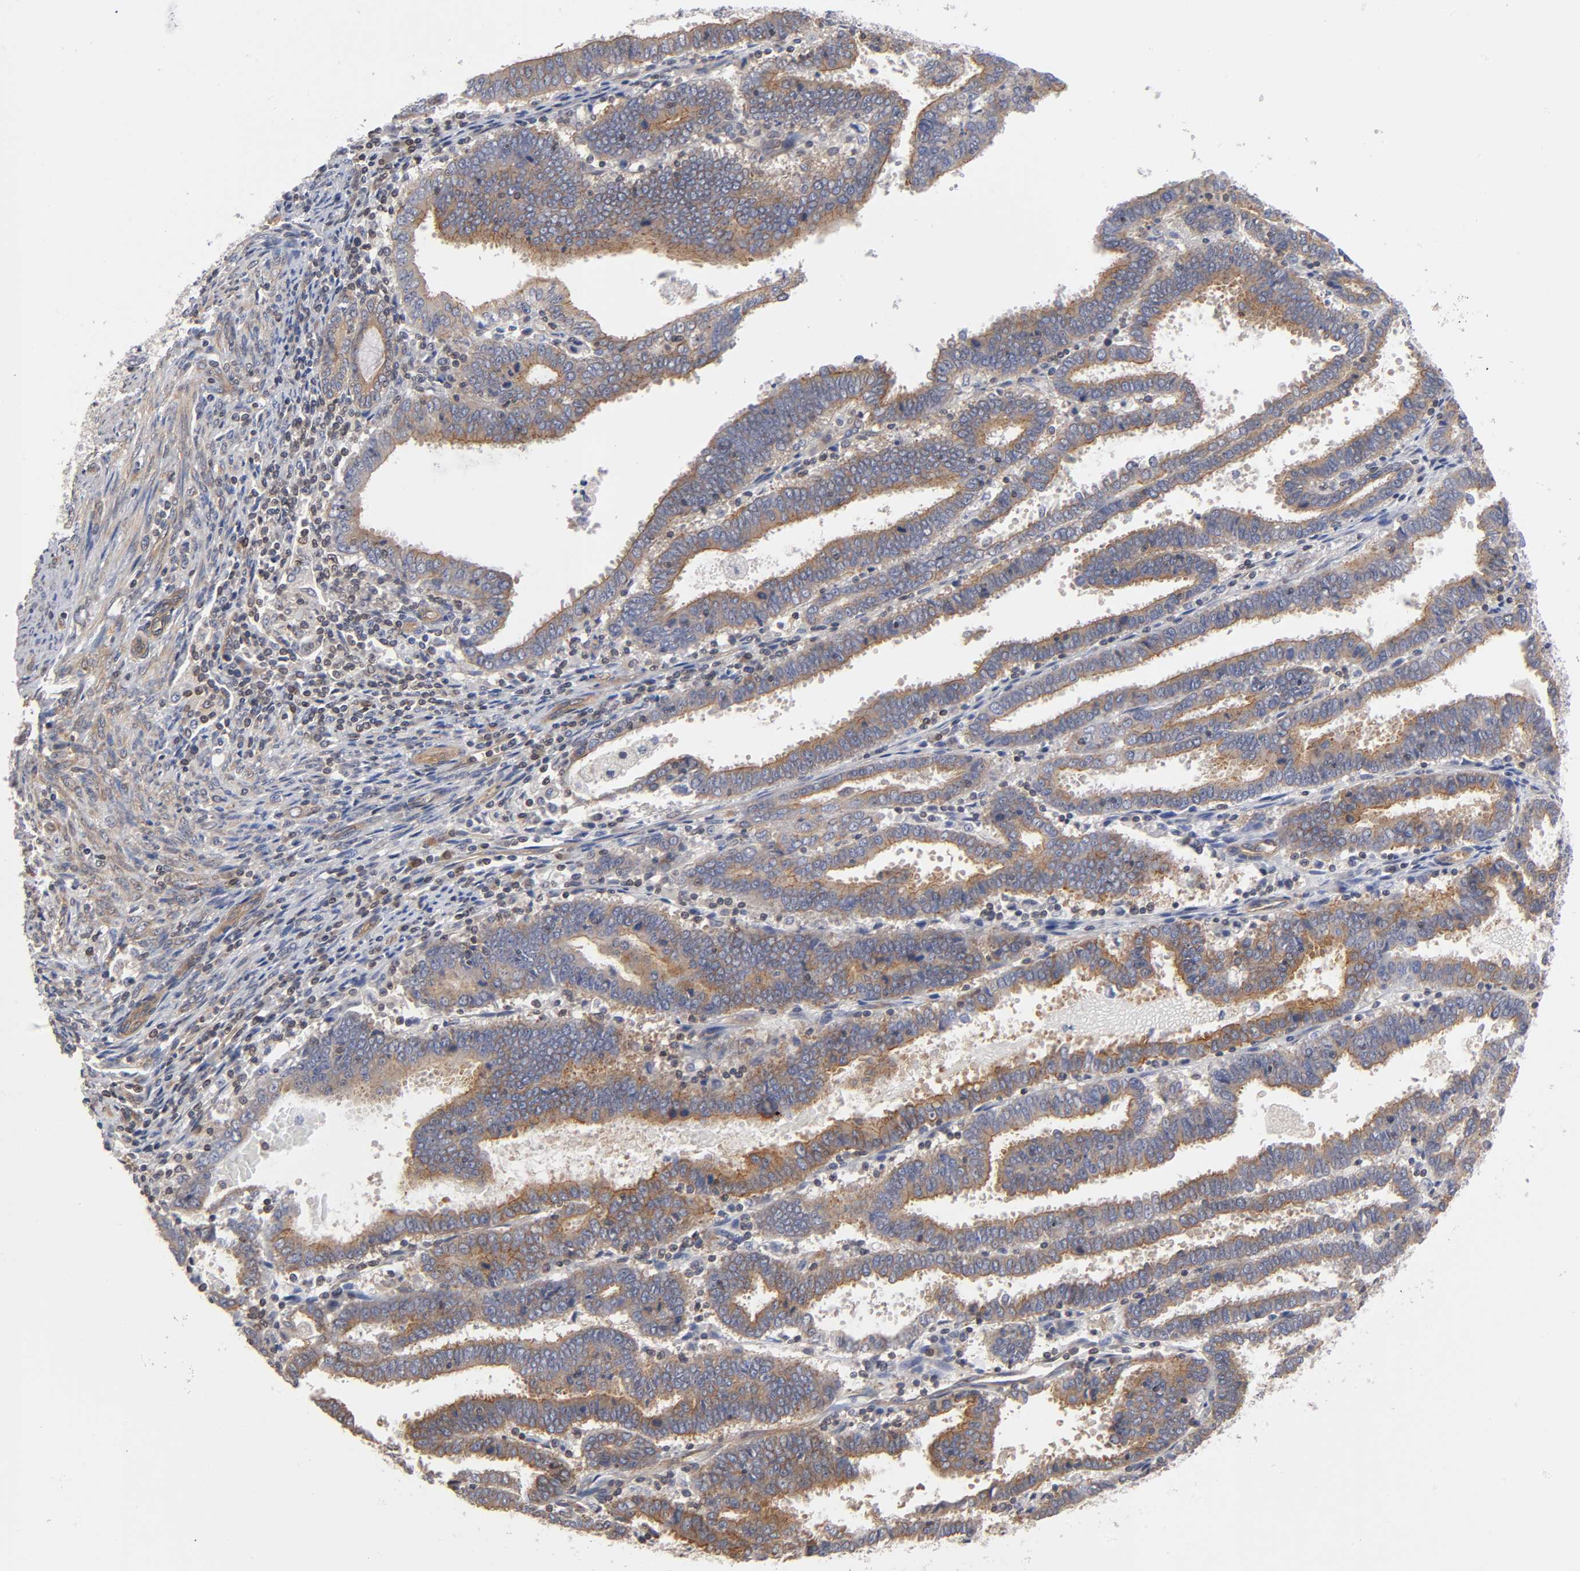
{"staining": {"intensity": "moderate", "quantity": ">75%", "location": "cytoplasmic/membranous"}, "tissue": "endometrial cancer", "cell_type": "Tumor cells", "image_type": "cancer", "snomed": [{"axis": "morphology", "description": "Adenocarcinoma, NOS"}, {"axis": "topography", "description": "Uterus"}], "caption": "Immunohistochemical staining of human endometrial cancer (adenocarcinoma) demonstrates medium levels of moderate cytoplasmic/membranous protein expression in approximately >75% of tumor cells.", "gene": "STRN3", "patient": {"sex": "female", "age": 83}}